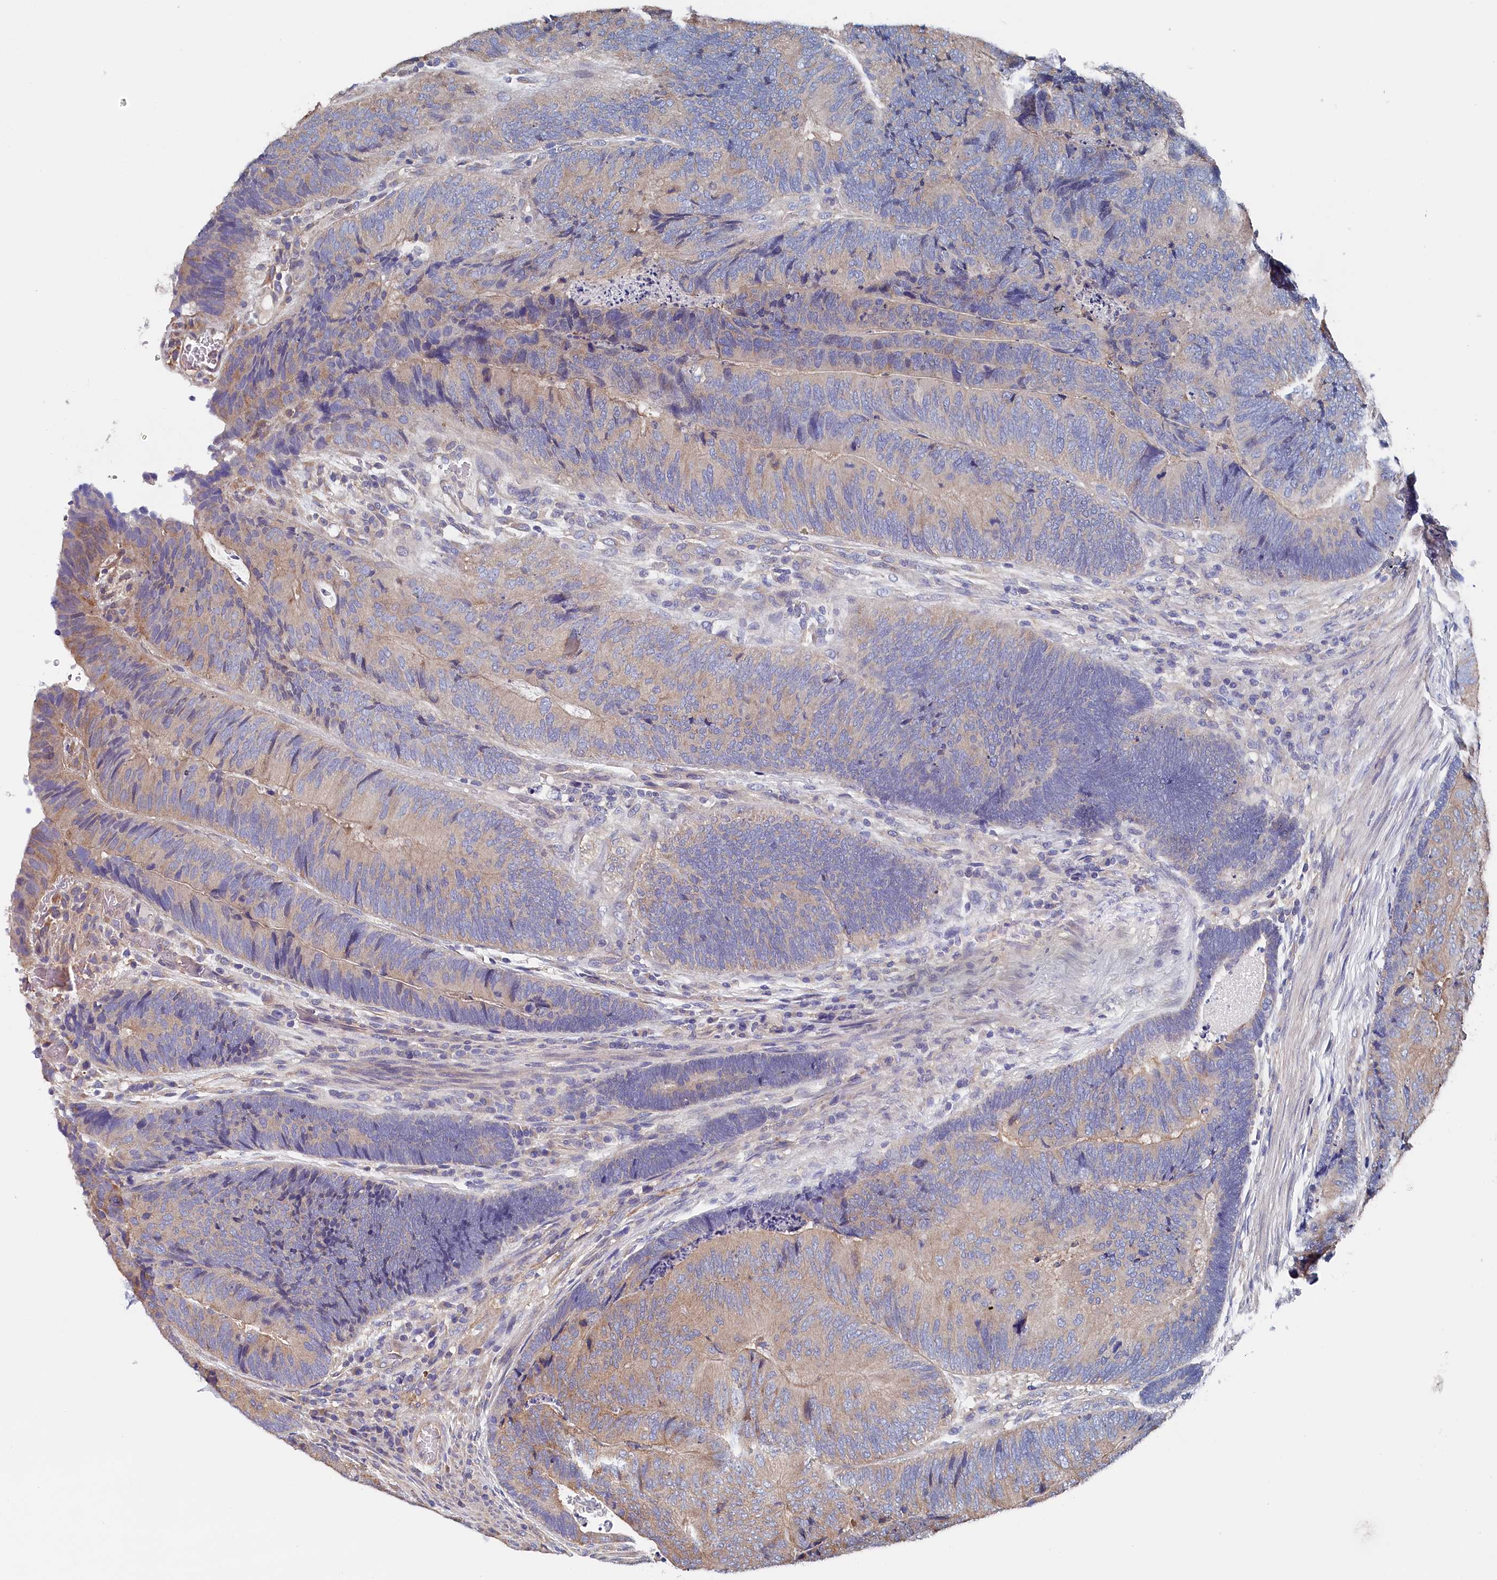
{"staining": {"intensity": "weak", "quantity": ">75%", "location": "cytoplasmic/membranous"}, "tissue": "colorectal cancer", "cell_type": "Tumor cells", "image_type": "cancer", "snomed": [{"axis": "morphology", "description": "Adenocarcinoma, NOS"}, {"axis": "topography", "description": "Colon"}], "caption": "Immunohistochemical staining of human adenocarcinoma (colorectal) exhibits low levels of weak cytoplasmic/membranous protein positivity in about >75% of tumor cells.", "gene": "BHMT", "patient": {"sex": "female", "age": 67}}